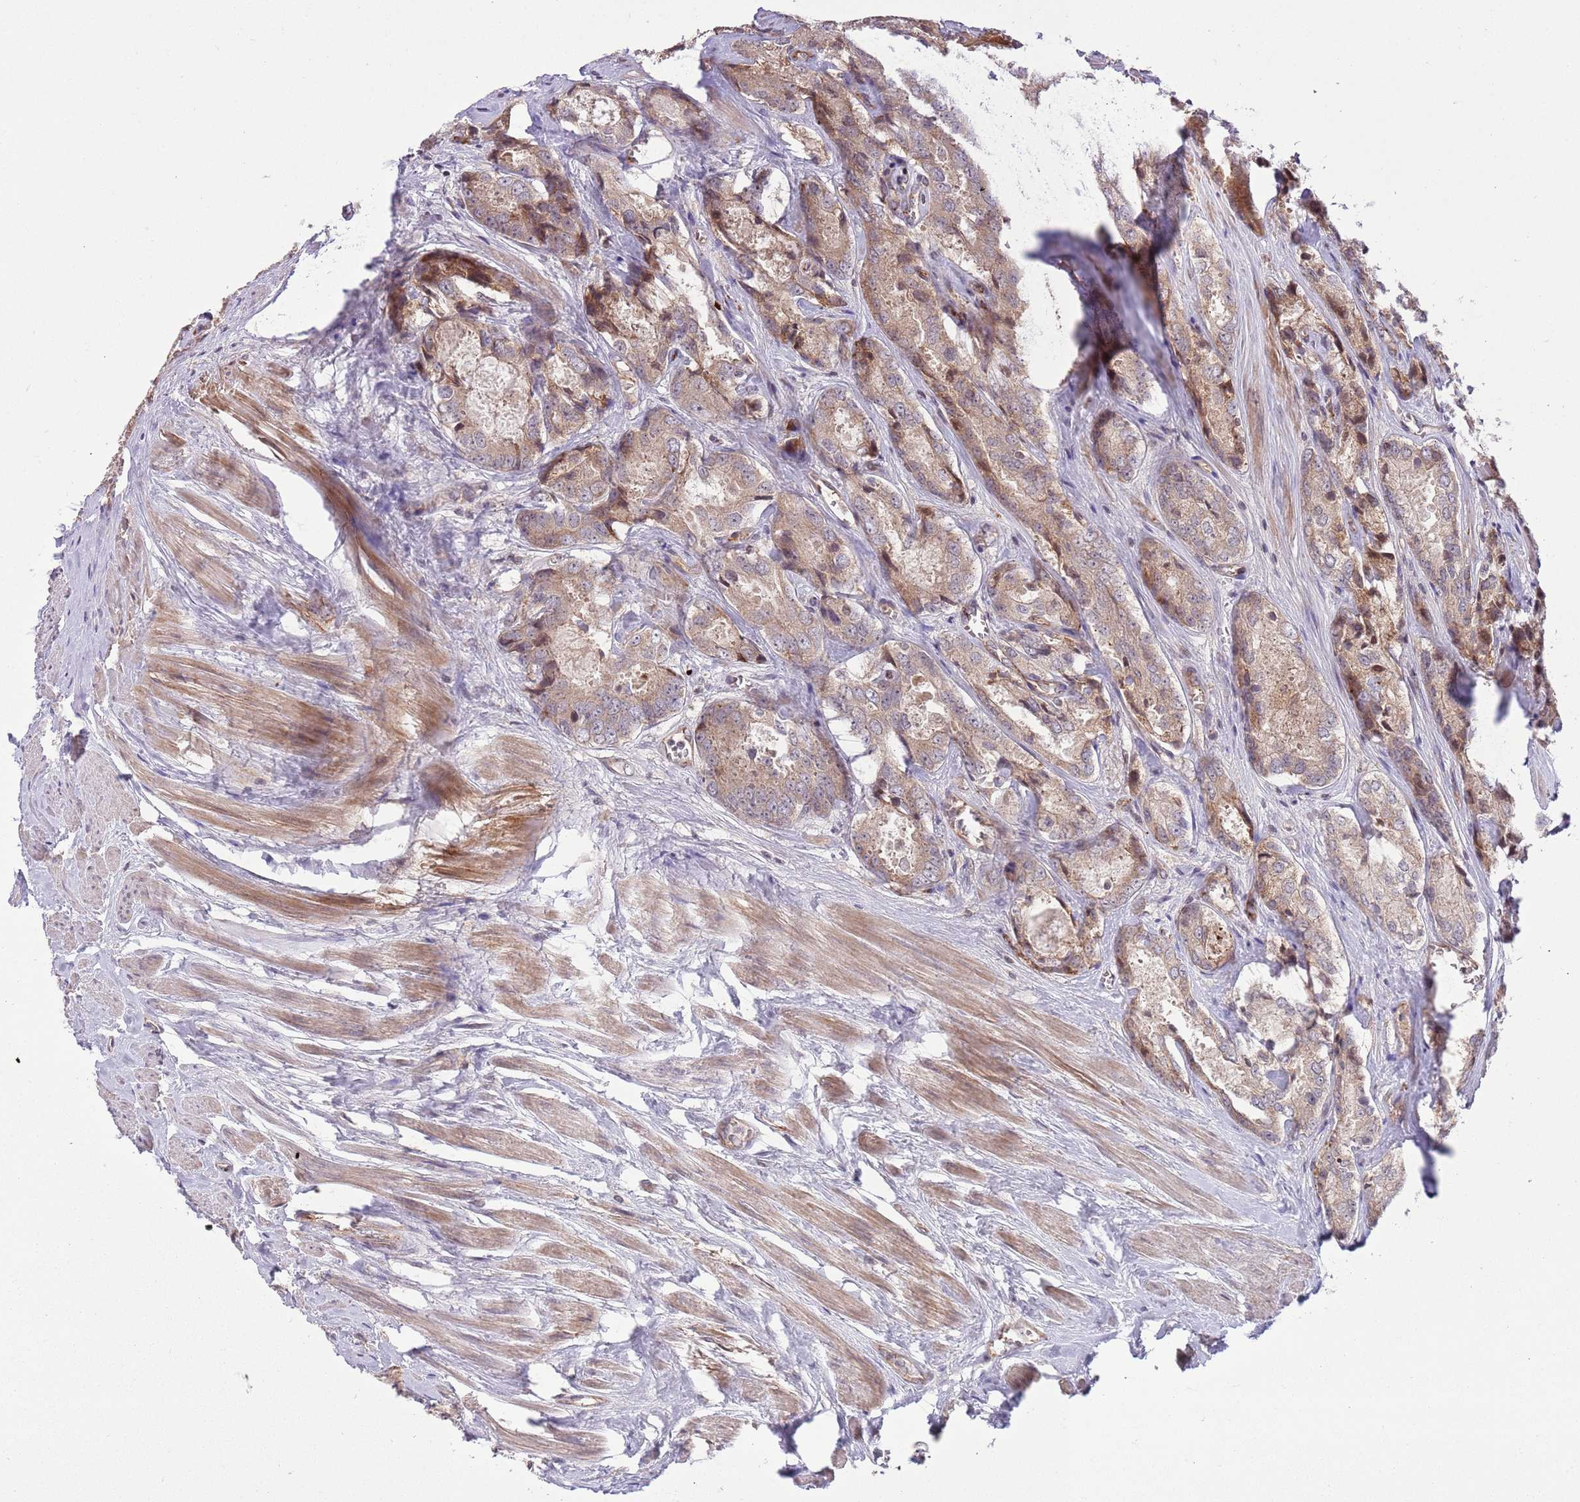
{"staining": {"intensity": "moderate", "quantity": "25%-75%", "location": "cytoplasmic/membranous"}, "tissue": "prostate cancer", "cell_type": "Tumor cells", "image_type": "cancer", "snomed": [{"axis": "morphology", "description": "Adenocarcinoma, Low grade"}, {"axis": "topography", "description": "Prostate"}], "caption": "Protein staining displays moderate cytoplasmic/membranous staining in about 25%-75% of tumor cells in prostate cancer (adenocarcinoma (low-grade)).", "gene": "DPP10", "patient": {"sex": "male", "age": 68}}